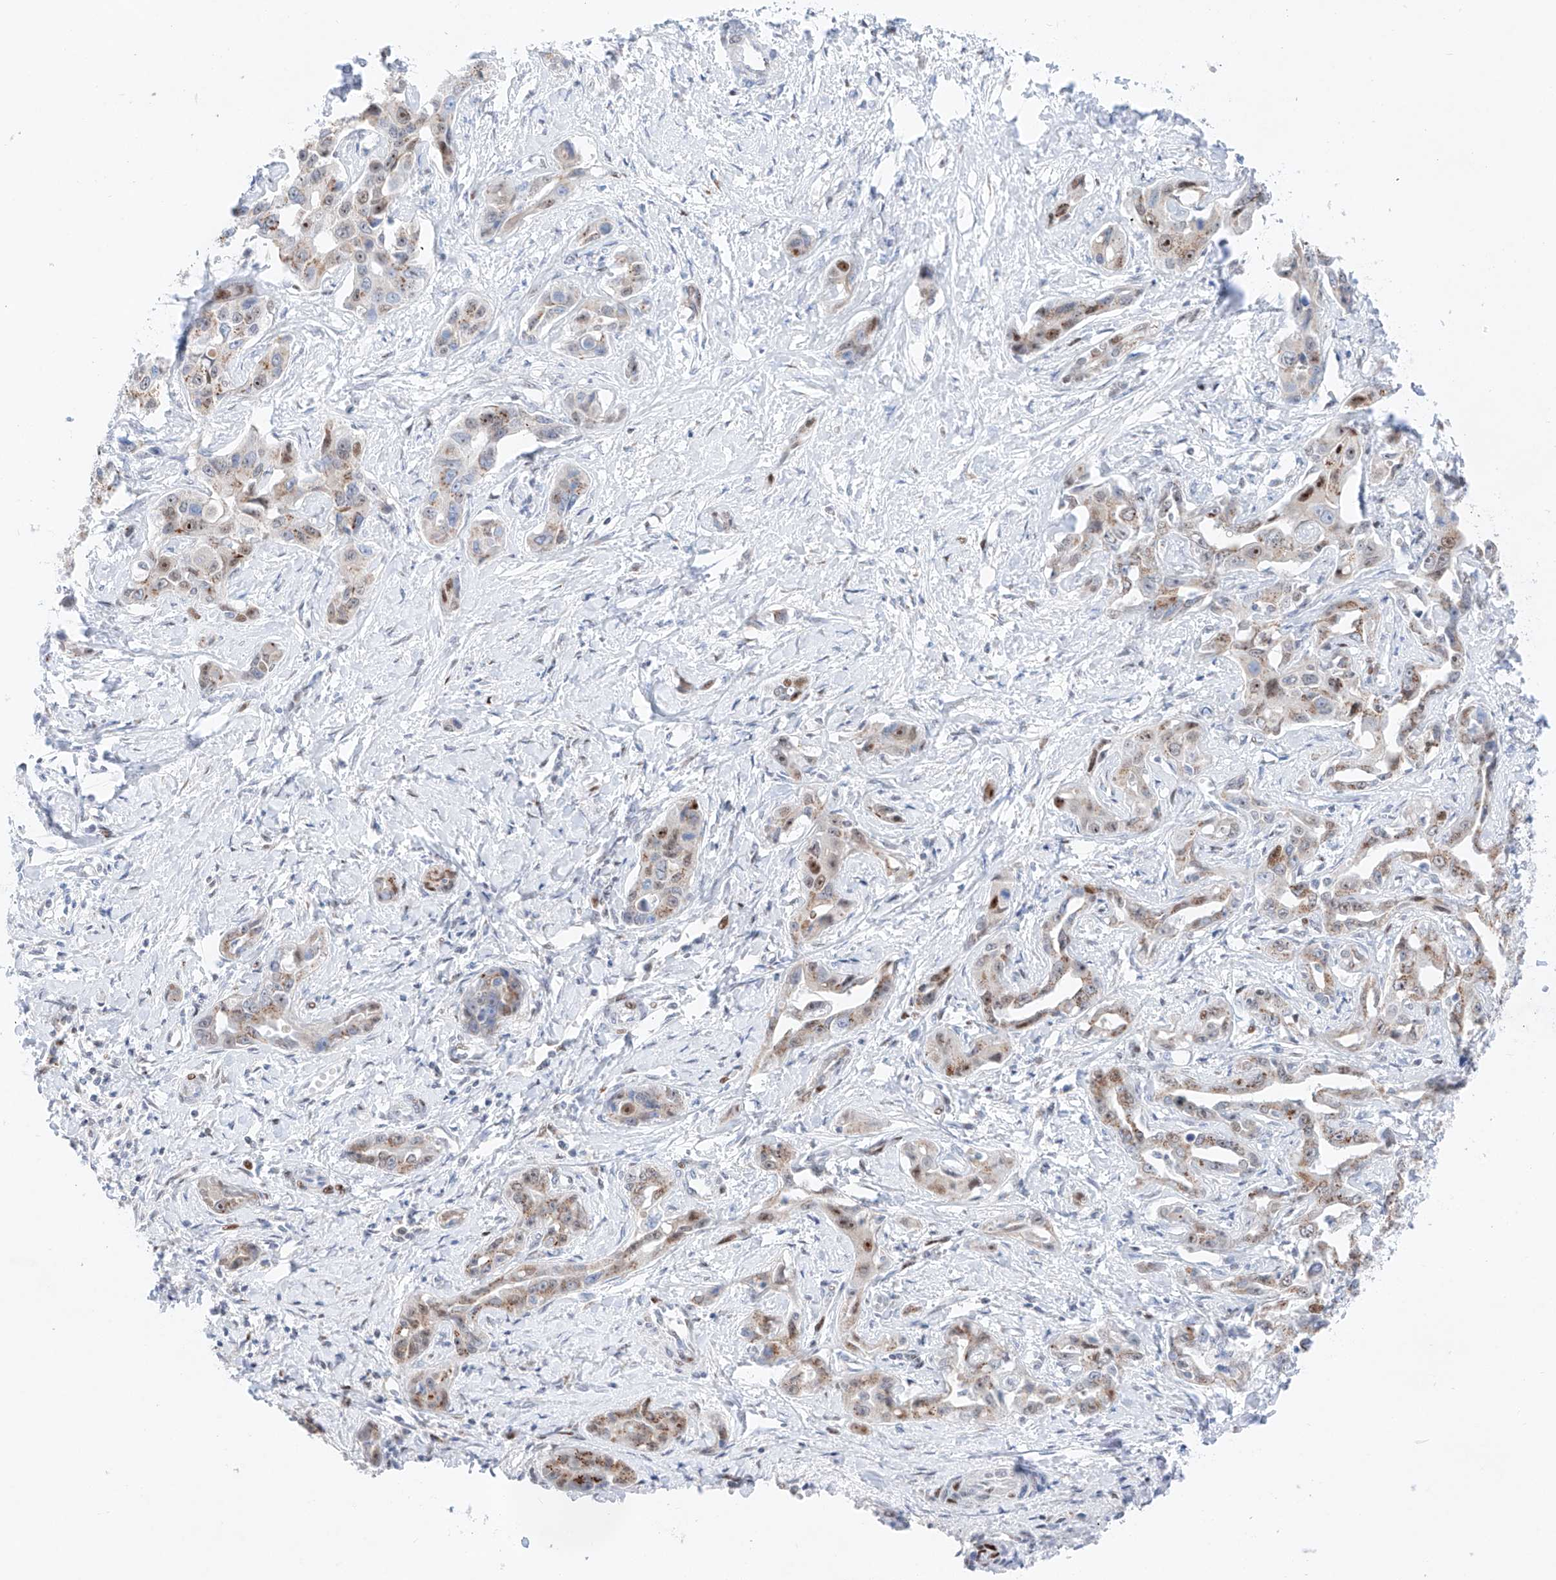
{"staining": {"intensity": "moderate", "quantity": ">75%", "location": "cytoplasmic/membranous"}, "tissue": "liver cancer", "cell_type": "Tumor cells", "image_type": "cancer", "snomed": [{"axis": "morphology", "description": "Cholangiocarcinoma"}, {"axis": "topography", "description": "Liver"}], "caption": "There is medium levels of moderate cytoplasmic/membranous staining in tumor cells of cholangiocarcinoma (liver), as demonstrated by immunohistochemical staining (brown color).", "gene": "NT5C3B", "patient": {"sex": "male", "age": 59}}